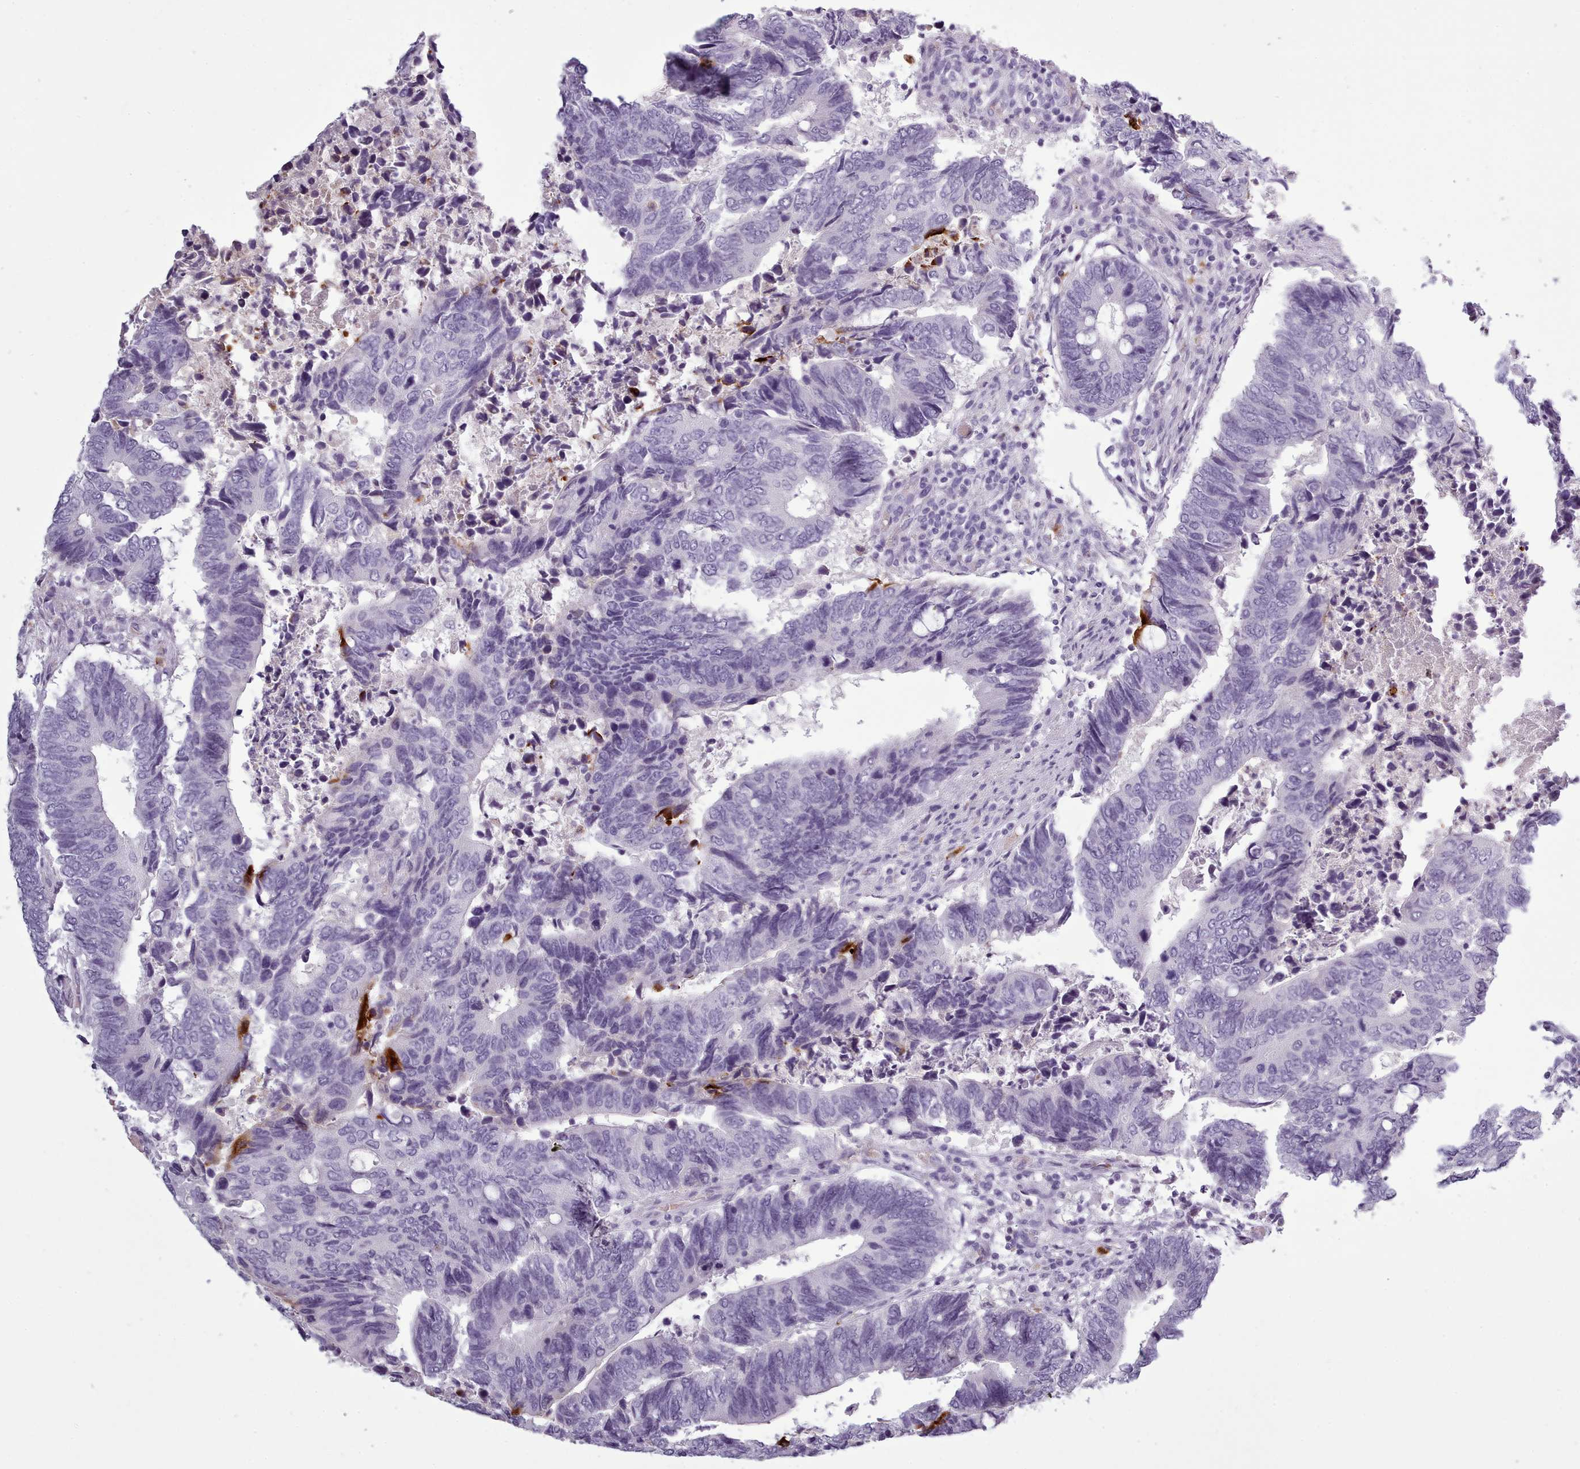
{"staining": {"intensity": "negative", "quantity": "none", "location": "none"}, "tissue": "colorectal cancer", "cell_type": "Tumor cells", "image_type": "cancer", "snomed": [{"axis": "morphology", "description": "Adenocarcinoma, NOS"}, {"axis": "topography", "description": "Colon"}], "caption": "Tumor cells show no significant protein expression in colorectal cancer (adenocarcinoma). (Immunohistochemistry (ihc), brightfield microscopy, high magnification).", "gene": "NDST2", "patient": {"sex": "male", "age": 87}}